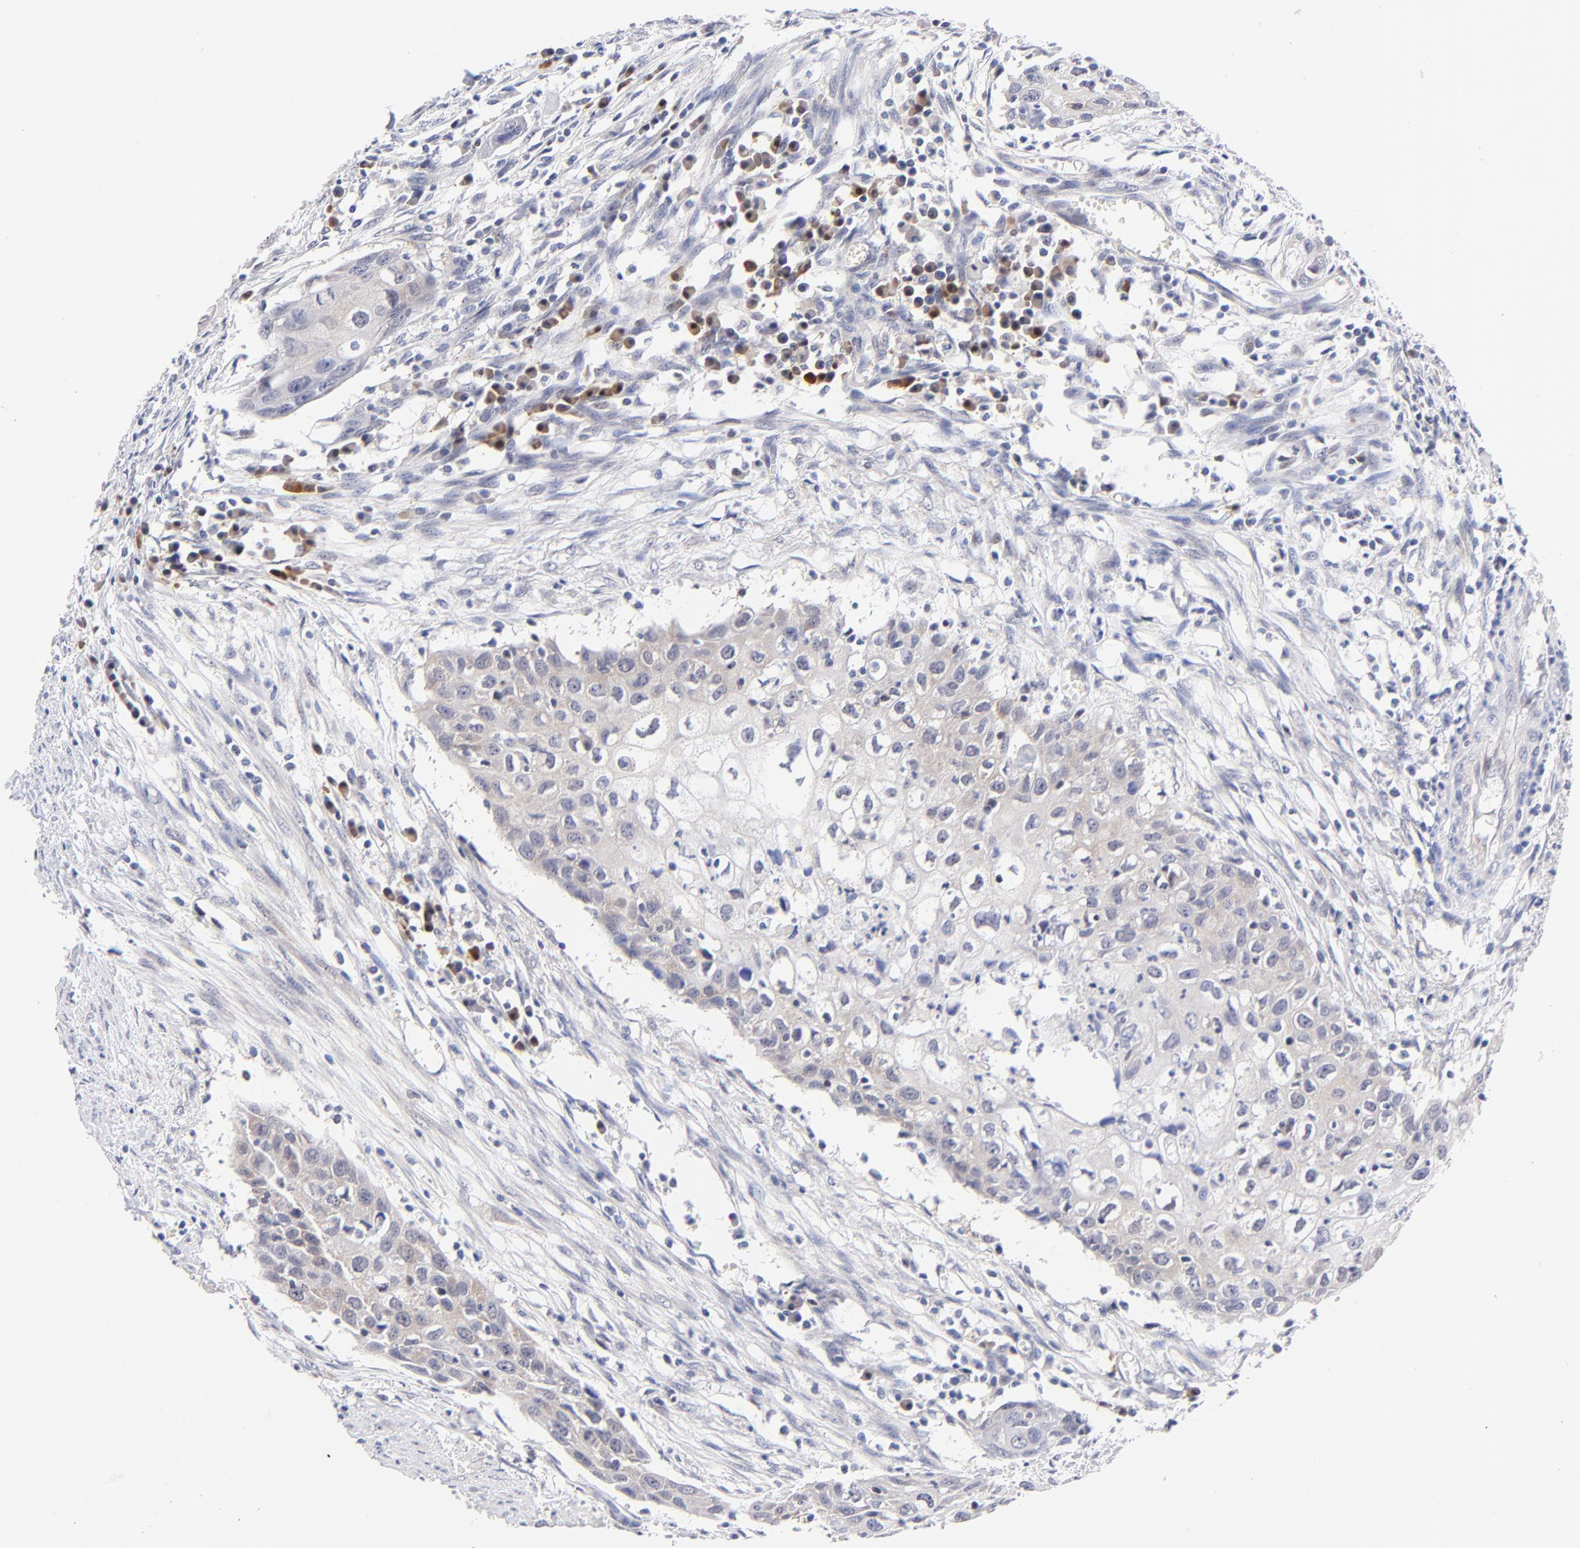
{"staining": {"intensity": "weak", "quantity": "25%-75%", "location": "cytoplasmic/membranous"}, "tissue": "urothelial cancer", "cell_type": "Tumor cells", "image_type": "cancer", "snomed": [{"axis": "morphology", "description": "Urothelial carcinoma, High grade"}, {"axis": "topography", "description": "Urinary bladder"}], "caption": "Urothelial cancer tissue shows weak cytoplasmic/membranous positivity in about 25%-75% of tumor cells, visualized by immunohistochemistry.", "gene": "ZNF155", "patient": {"sex": "male", "age": 54}}